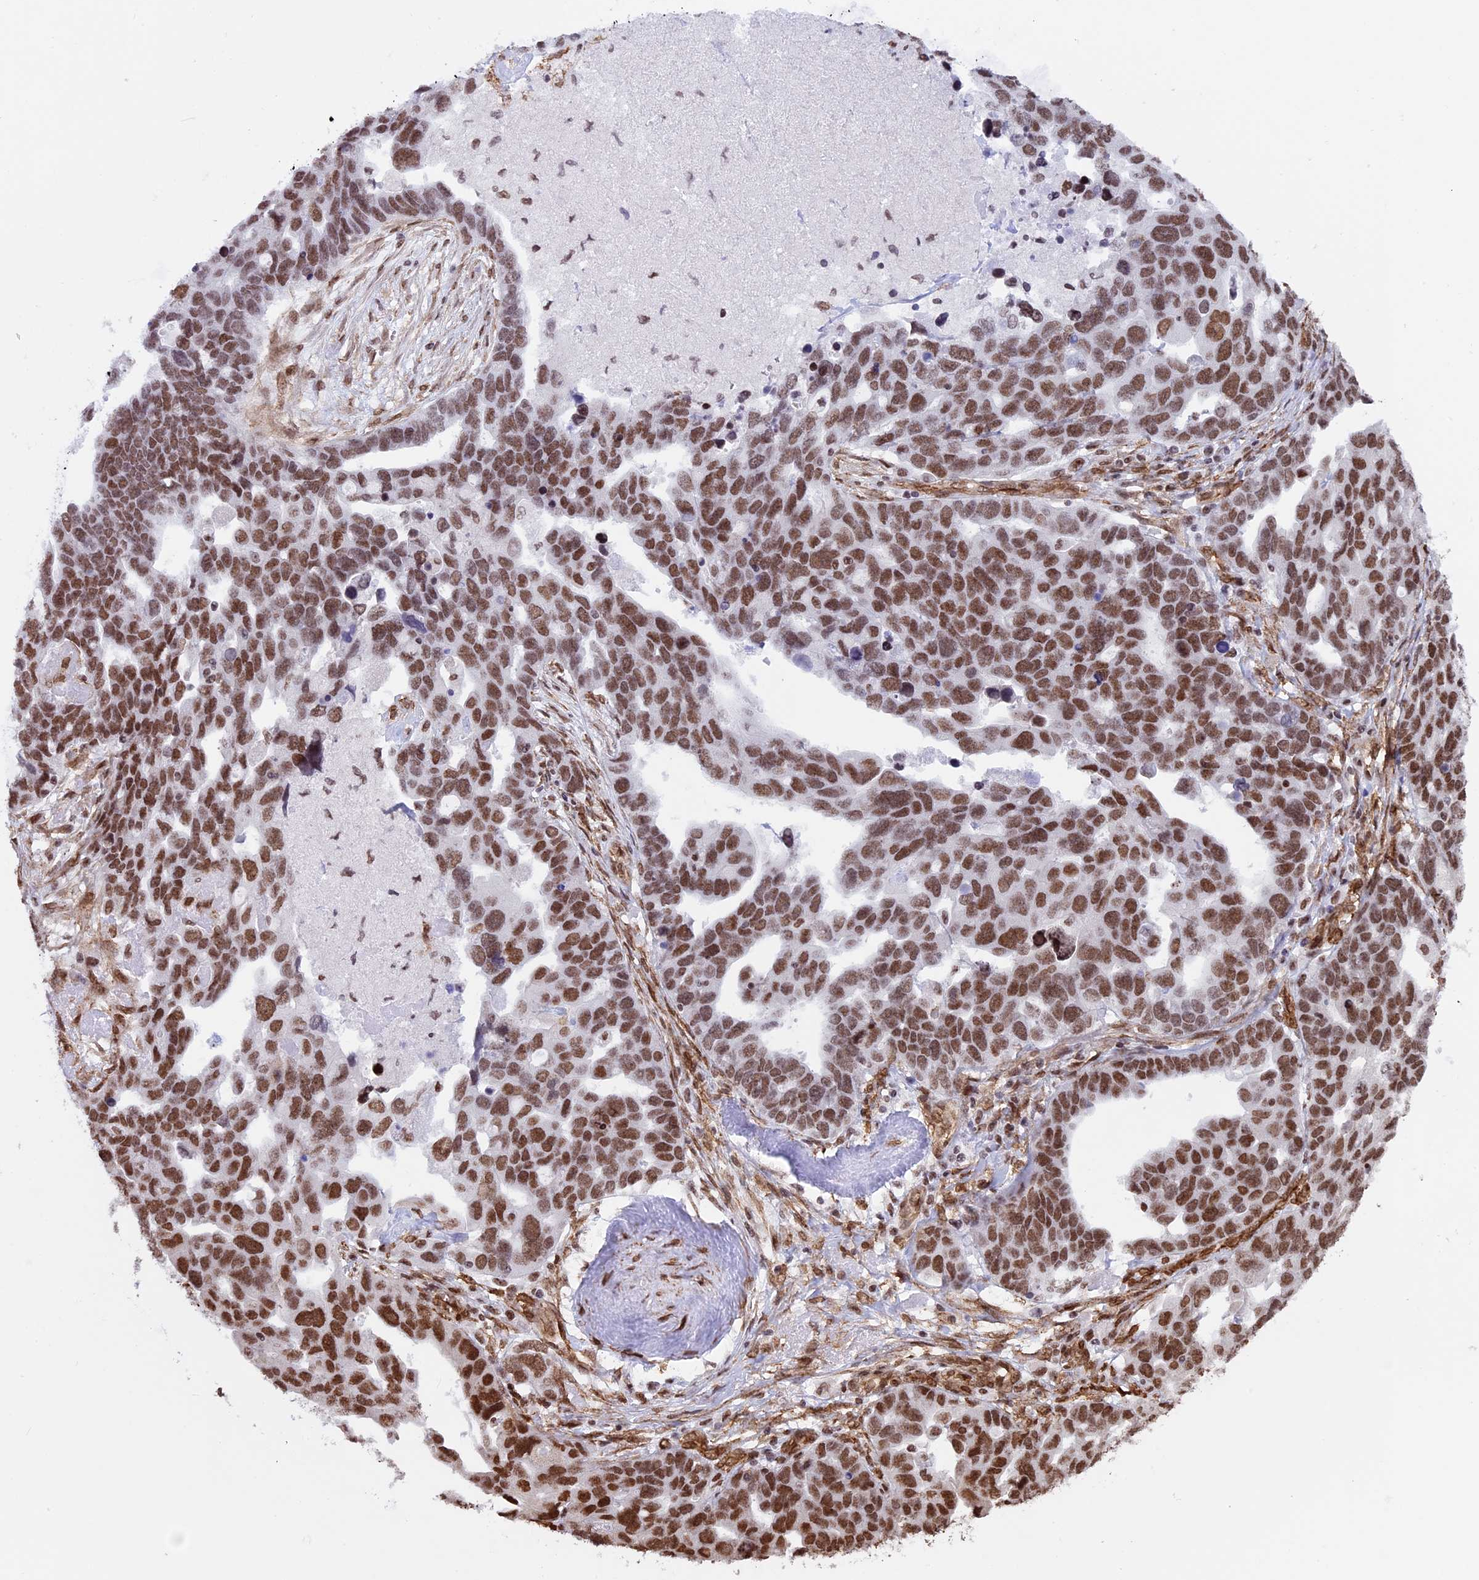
{"staining": {"intensity": "moderate", "quantity": ">75%", "location": "nuclear"}, "tissue": "ovarian cancer", "cell_type": "Tumor cells", "image_type": "cancer", "snomed": [{"axis": "morphology", "description": "Cystadenocarcinoma, serous, NOS"}, {"axis": "topography", "description": "Ovary"}], "caption": "An image of human ovarian serous cystadenocarcinoma stained for a protein displays moderate nuclear brown staining in tumor cells.", "gene": "MPHOSPH8", "patient": {"sex": "female", "age": 54}}